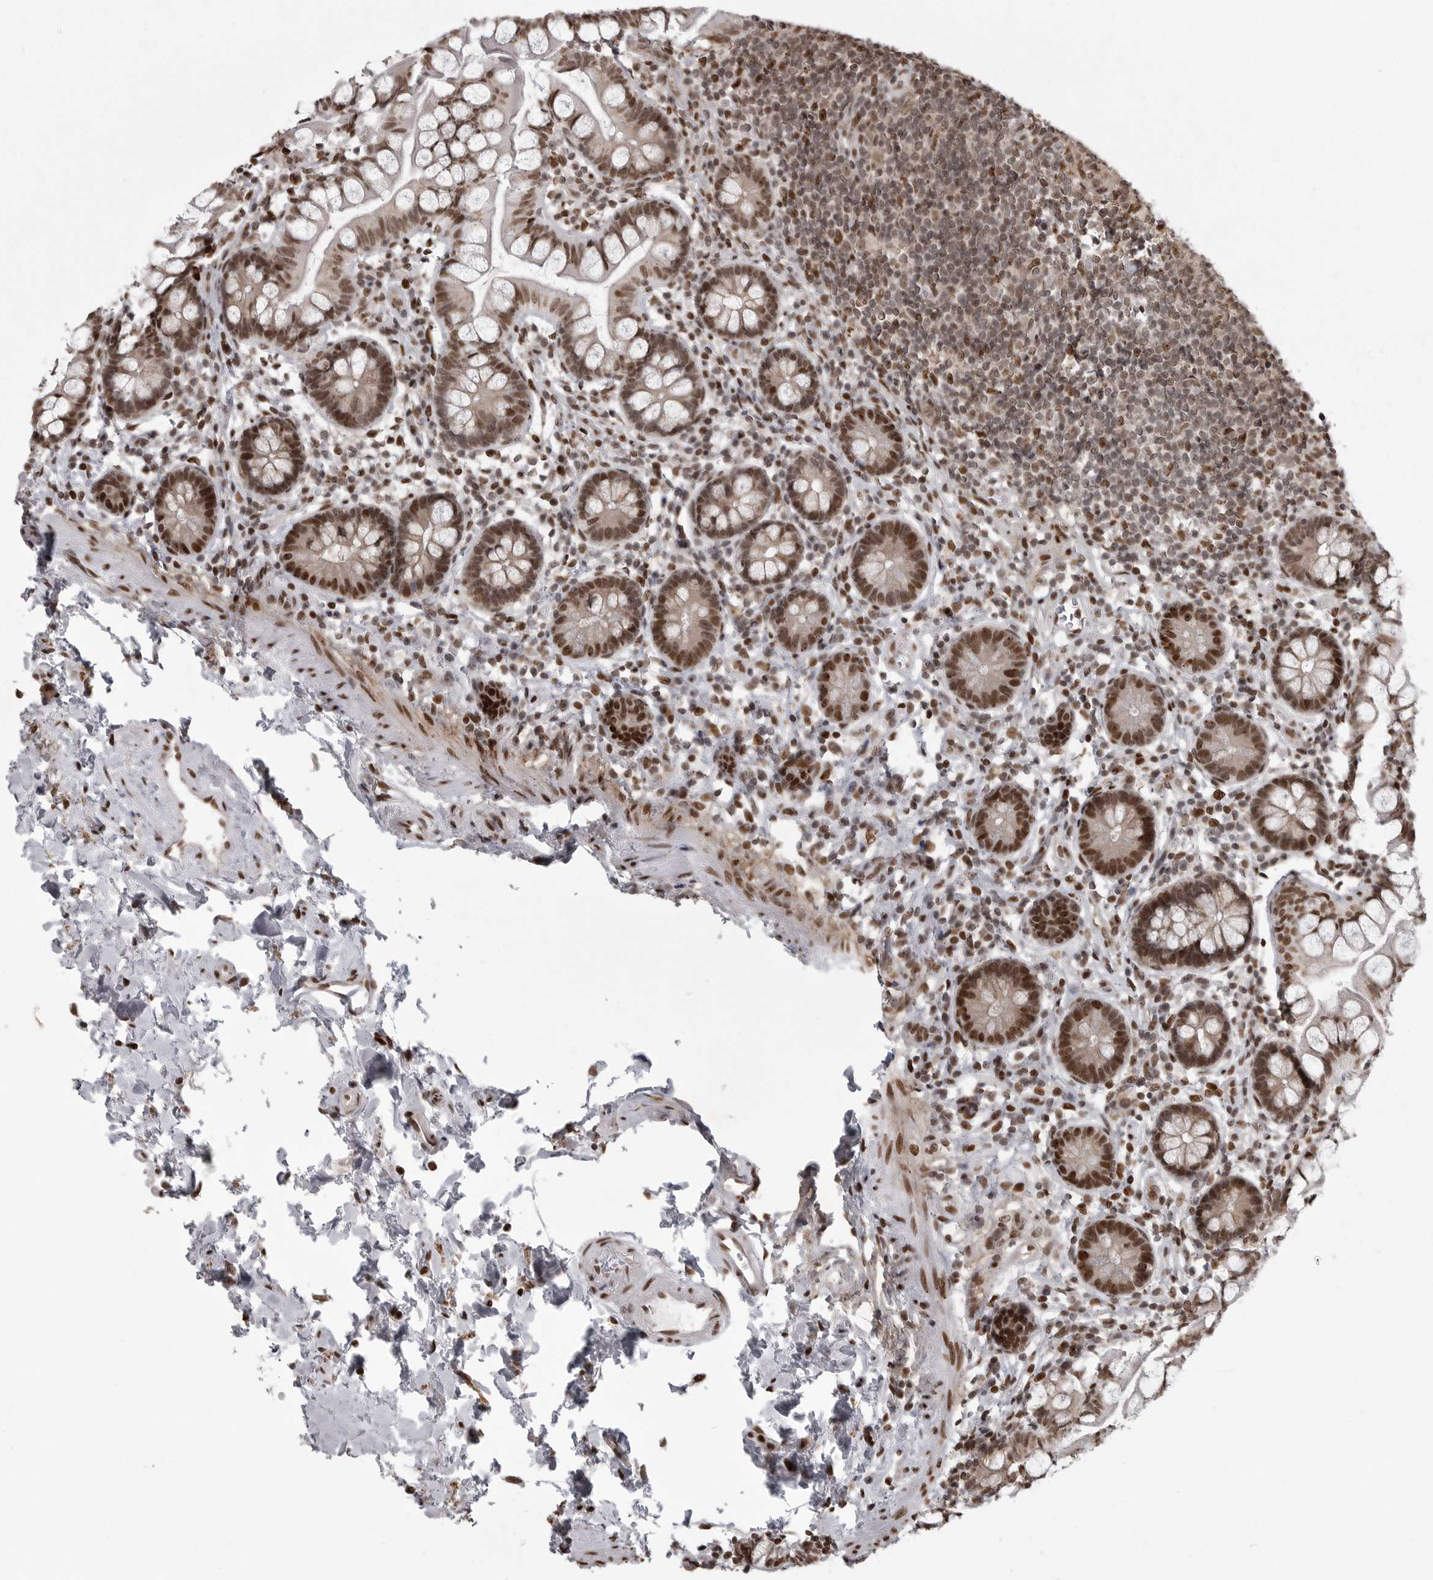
{"staining": {"intensity": "strong", "quantity": "25%-75%", "location": "nuclear"}, "tissue": "small intestine", "cell_type": "Glandular cells", "image_type": "normal", "snomed": [{"axis": "morphology", "description": "Normal tissue, NOS"}, {"axis": "topography", "description": "Small intestine"}], "caption": "A brown stain labels strong nuclear staining of a protein in glandular cells of unremarkable human small intestine.", "gene": "YAF2", "patient": {"sex": "female", "age": 84}}